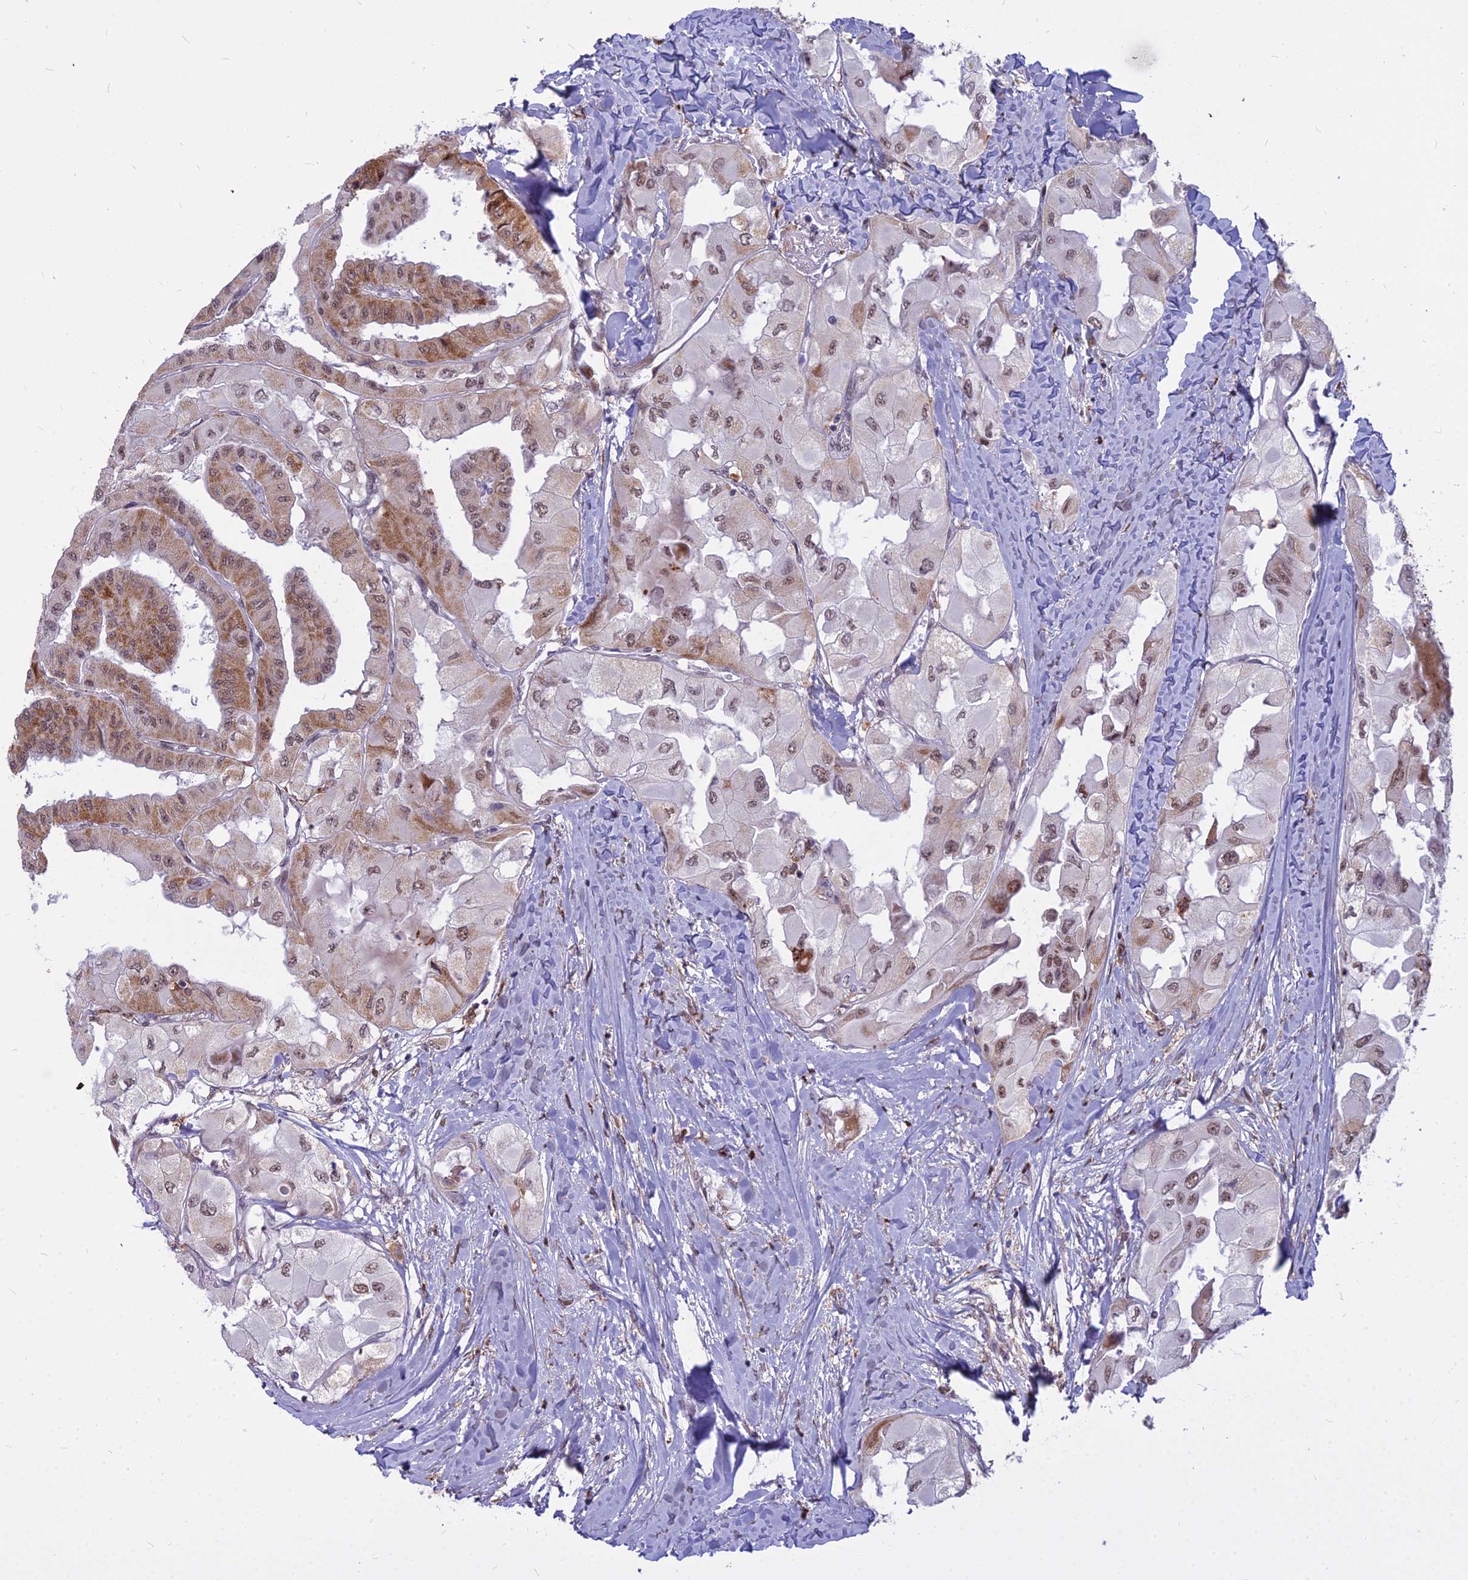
{"staining": {"intensity": "moderate", "quantity": ">75%", "location": "cytoplasmic/membranous,nuclear"}, "tissue": "thyroid cancer", "cell_type": "Tumor cells", "image_type": "cancer", "snomed": [{"axis": "morphology", "description": "Normal tissue, NOS"}, {"axis": "morphology", "description": "Papillary adenocarcinoma, NOS"}, {"axis": "topography", "description": "Thyroid gland"}], "caption": "This histopathology image displays immunohistochemistry staining of human thyroid papillary adenocarcinoma, with medium moderate cytoplasmic/membranous and nuclear expression in about >75% of tumor cells.", "gene": "ALG10", "patient": {"sex": "female", "age": 59}}